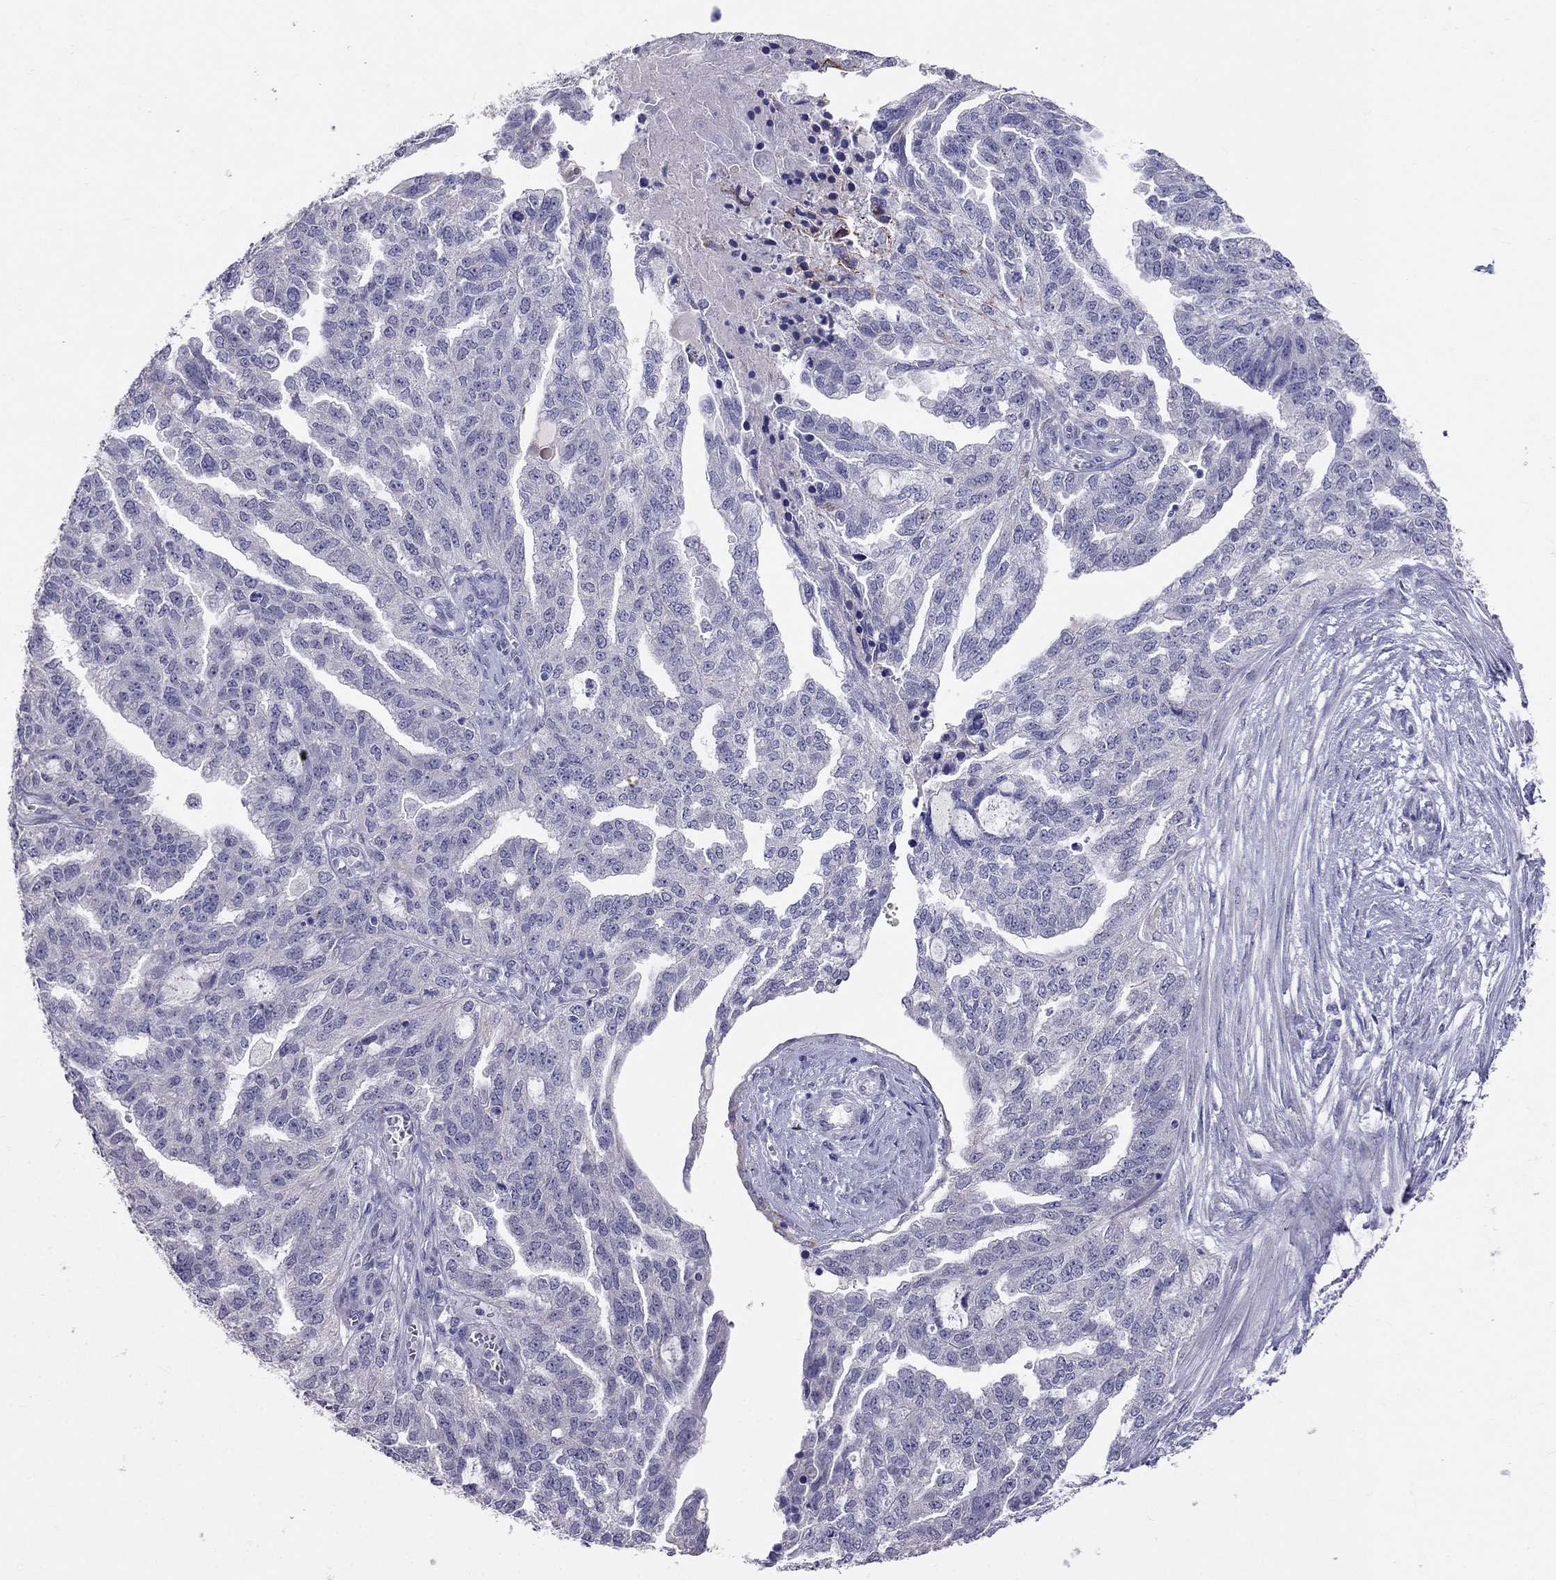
{"staining": {"intensity": "negative", "quantity": "none", "location": "none"}, "tissue": "ovarian cancer", "cell_type": "Tumor cells", "image_type": "cancer", "snomed": [{"axis": "morphology", "description": "Cystadenocarcinoma, serous, NOS"}, {"axis": "topography", "description": "Ovary"}], "caption": "Tumor cells are negative for protein expression in human ovarian cancer (serous cystadenocarcinoma).", "gene": "MYO3B", "patient": {"sex": "female", "age": 51}}